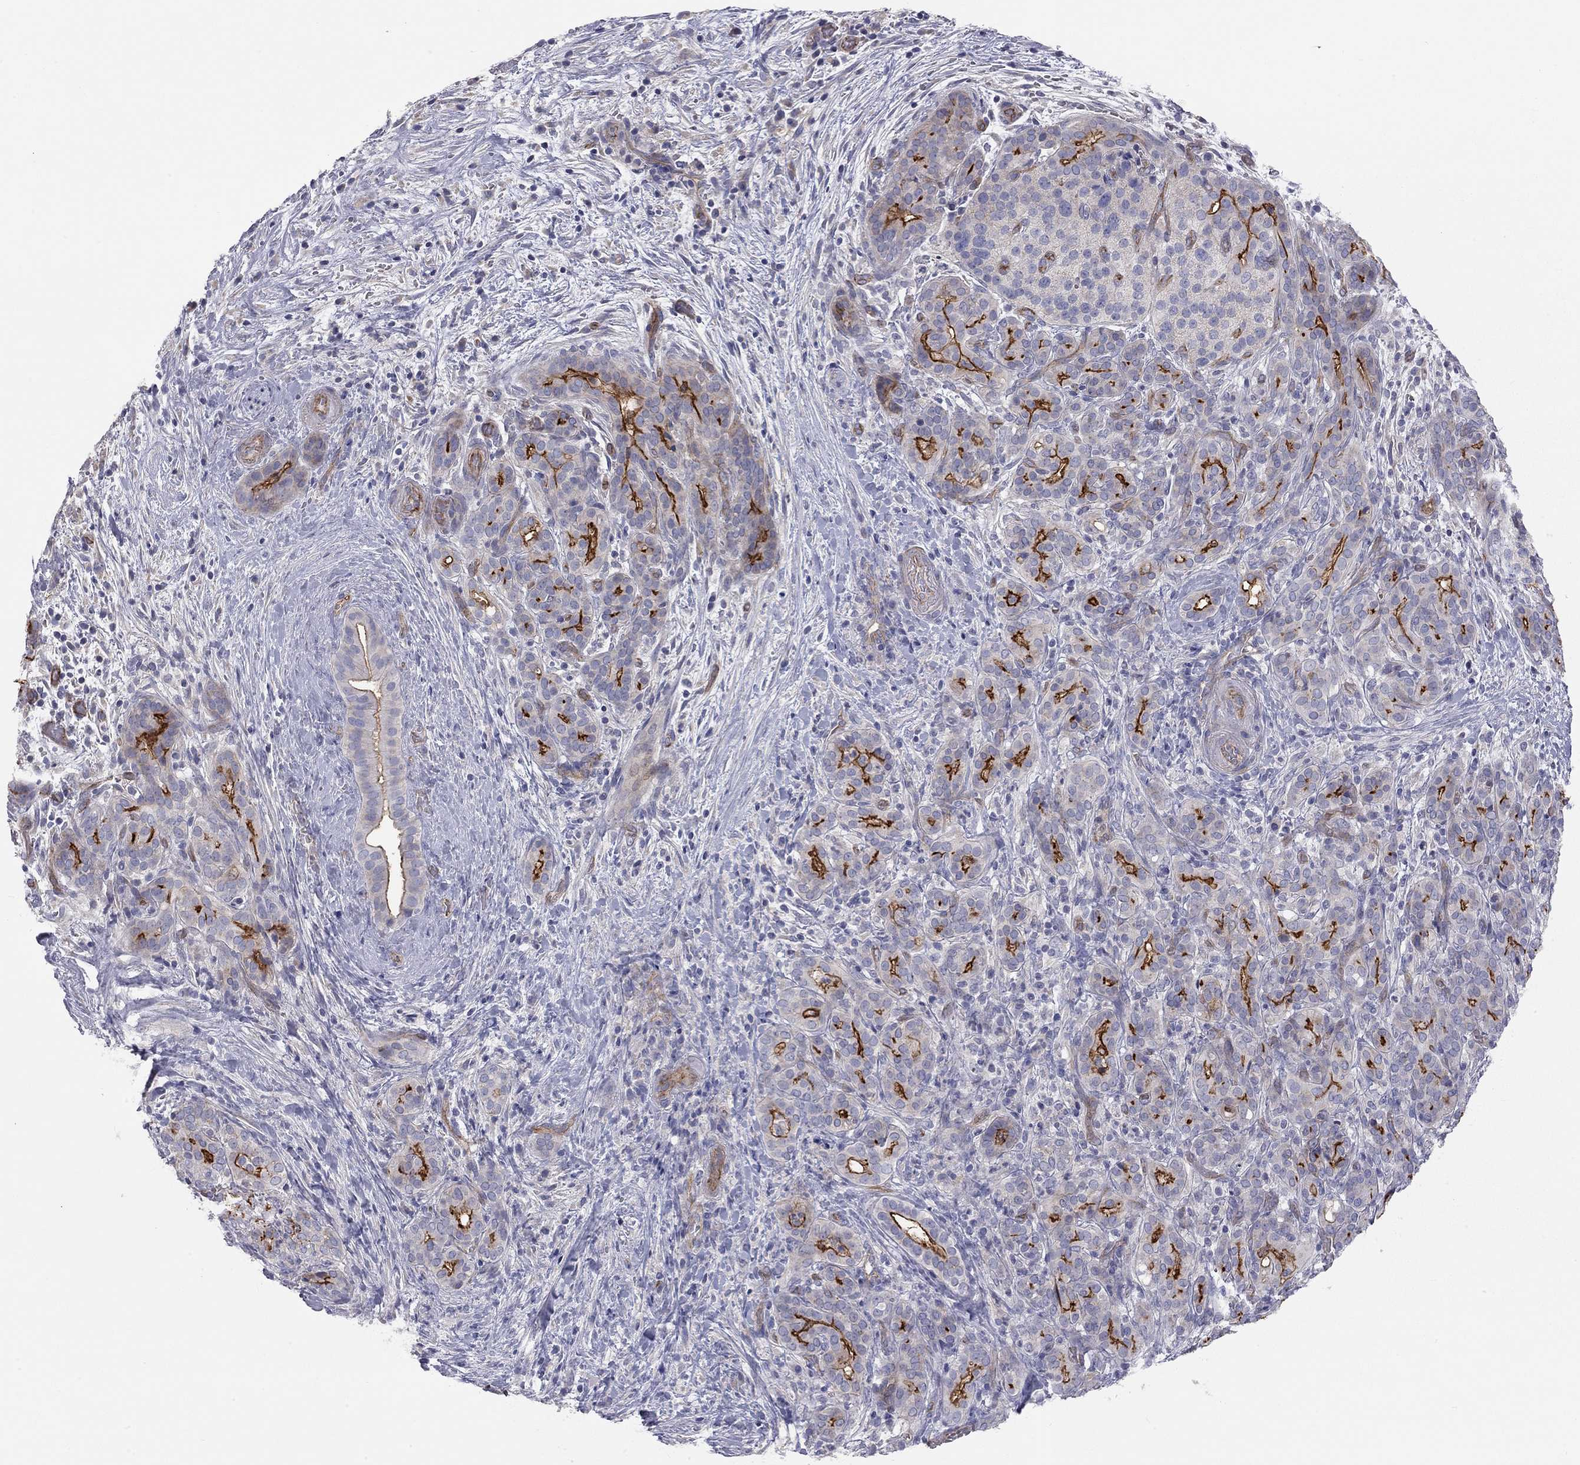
{"staining": {"intensity": "strong", "quantity": "25%-75%", "location": "cytoplasmic/membranous"}, "tissue": "pancreatic cancer", "cell_type": "Tumor cells", "image_type": "cancer", "snomed": [{"axis": "morphology", "description": "Adenocarcinoma, NOS"}, {"axis": "topography", "description": "Pancreas"}], "caption": "Strong cytoplasmic/membranous expression for a protein is identified in approximately 25%-75% of tumor cells of pancreatic cancer using immunohistochemistry (IHC).", "gene": "GPRC5B", "patient": {"sex": "male", "age": 44}}